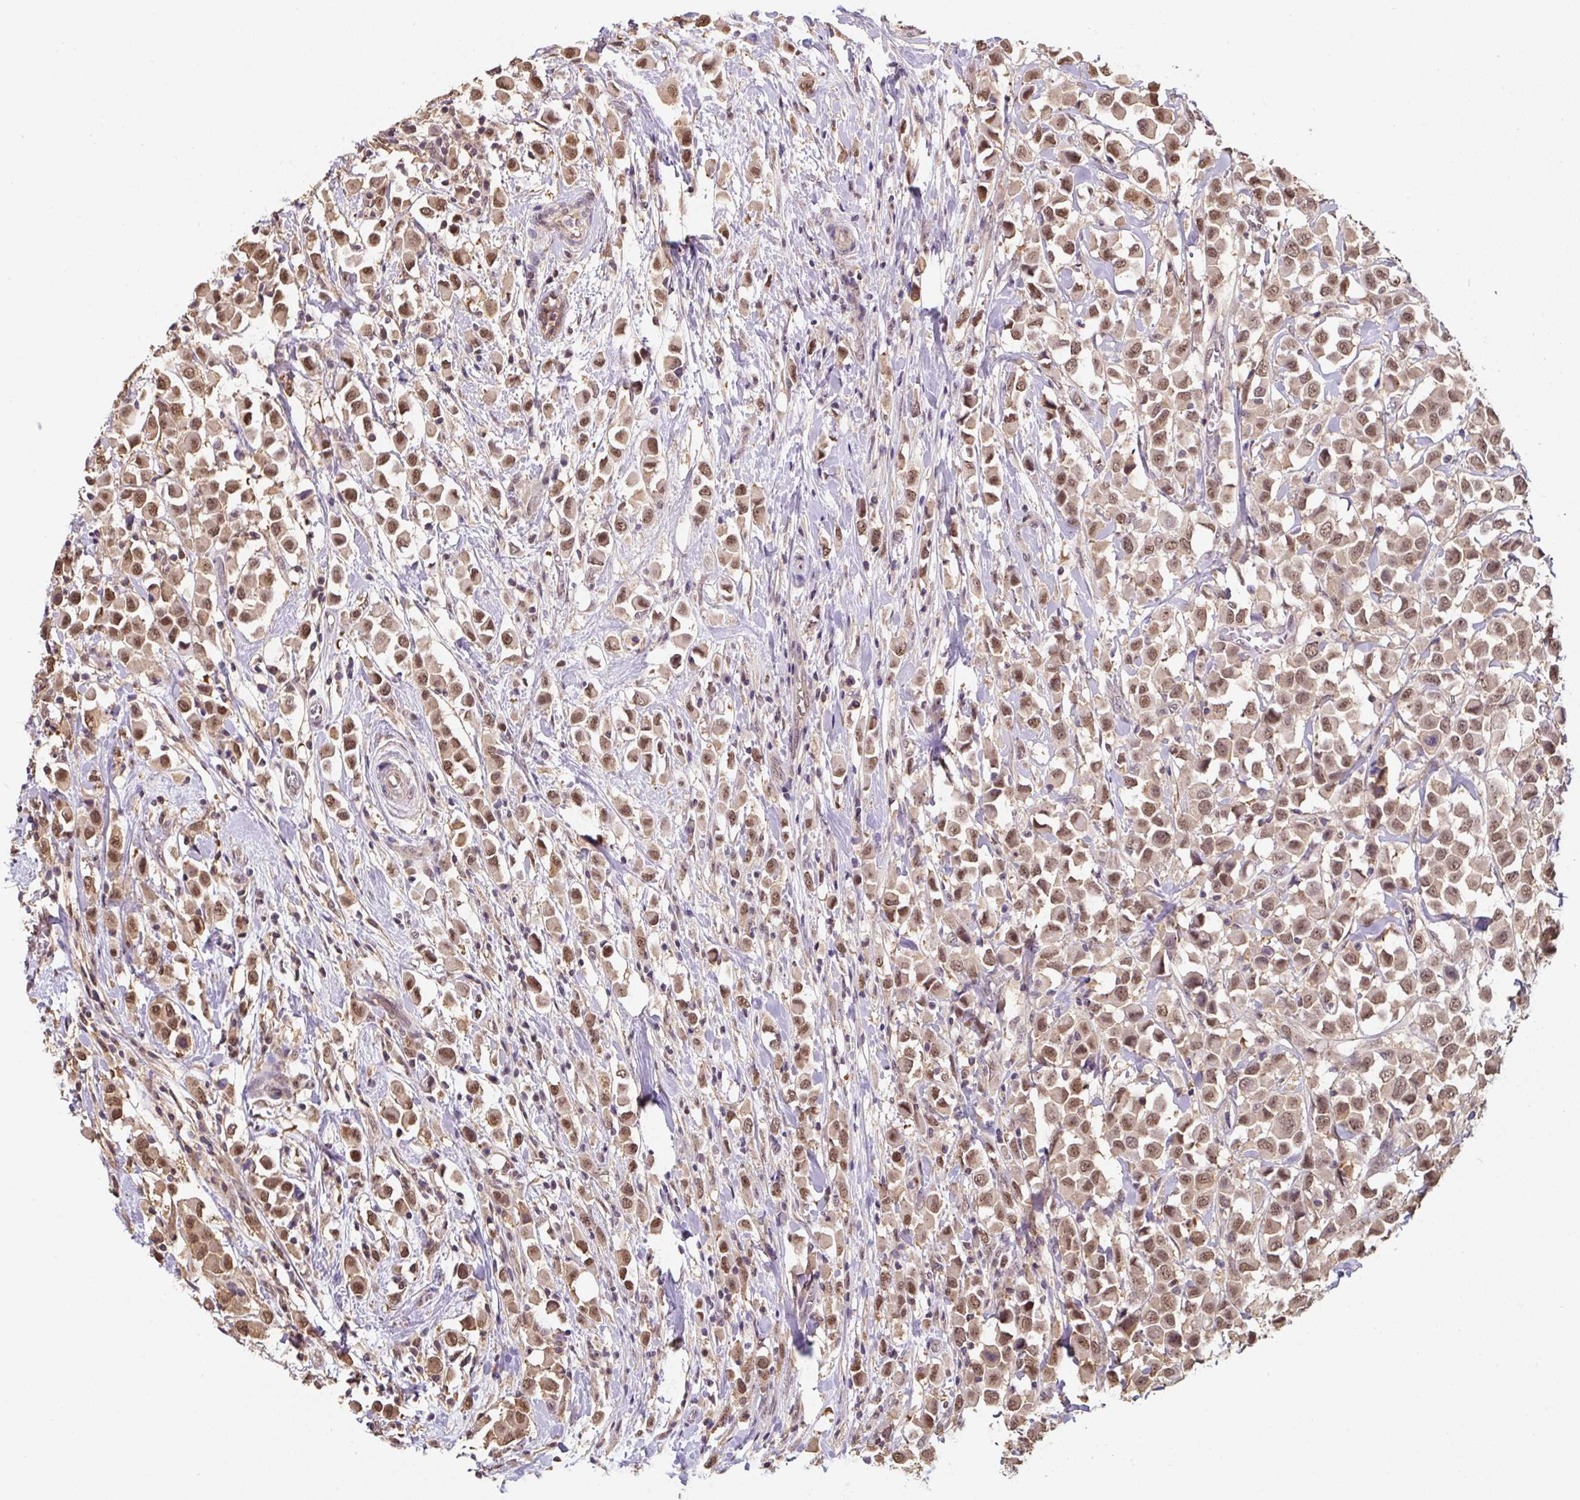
{"staining": {"intensity": "moderate", "quantity": ">75%", "location": "nuclear"}, "tissue": "breast cancer", "cell_type": "Tumor cells", "image_type": "cancer", "snomed": [{"axis": "morphology", "description": "Duct carcinoma"}, {"axis": "topography", "description": "Breast"}], "caption": "Immunohistochemistry image of human breast cancer stained for a protein (brown), which reveals medium levels of moderate nuclear expression in approximately >75% of tumor cells.", "gene": "ST13", "patient": {"sex": "female", "age": 61}}